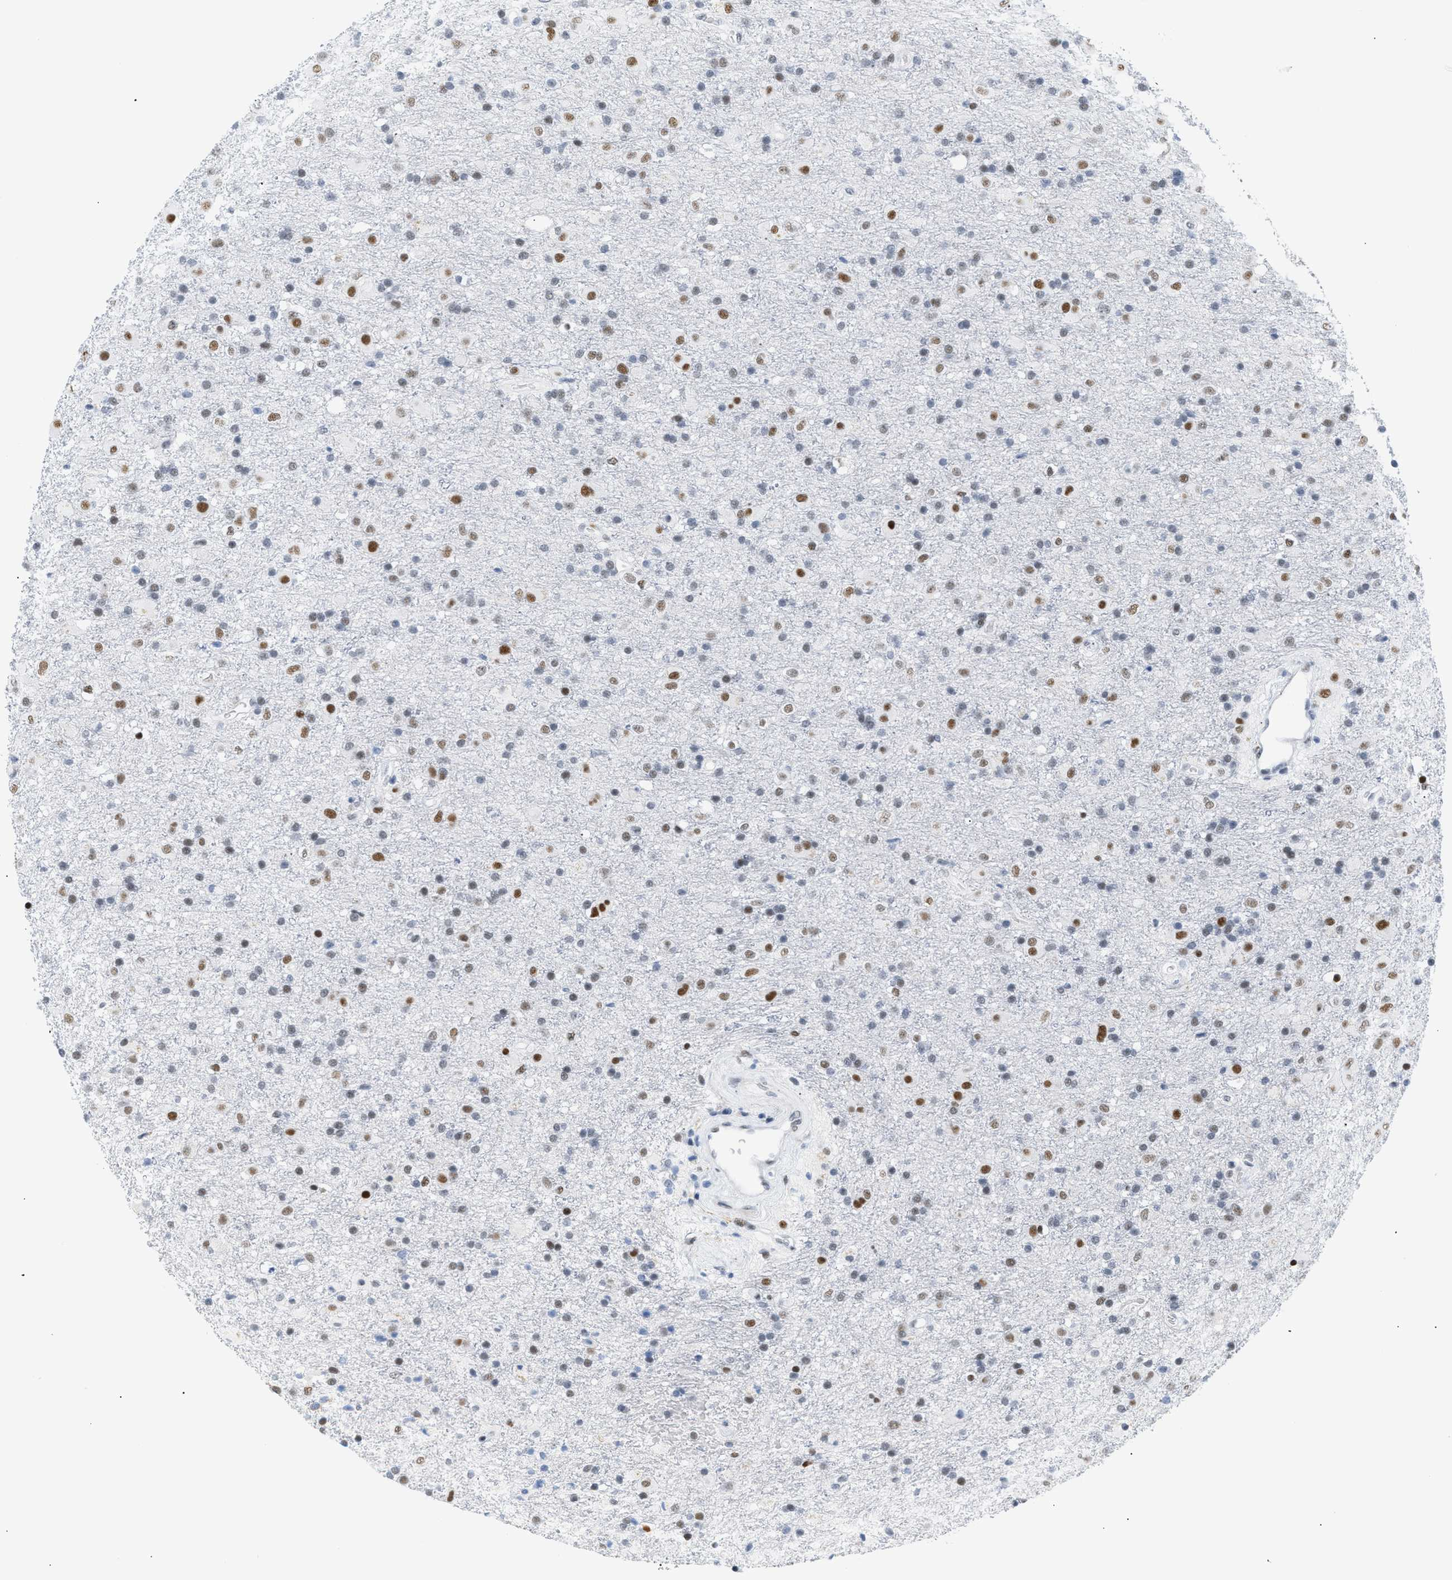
{"staining": {"intensity": "moderate", "quantity": "25%-75%", "location": "nuclear"}, "tissue": "glioma", "cell_type": "Tumor cells", "image_type": "cancer", "snomed": [{"axis": "morphology", "description": "Glioma, malignant, Low grade"}, {"axis": "topography", "description": "Brain"}], "caption": "Malignant low-grade glioma tissue exhibits moderate nuclear staining in about 25%-75% of tumor cells", "gene": "ELN", "patient": {"sex": "male", "age": 65}}